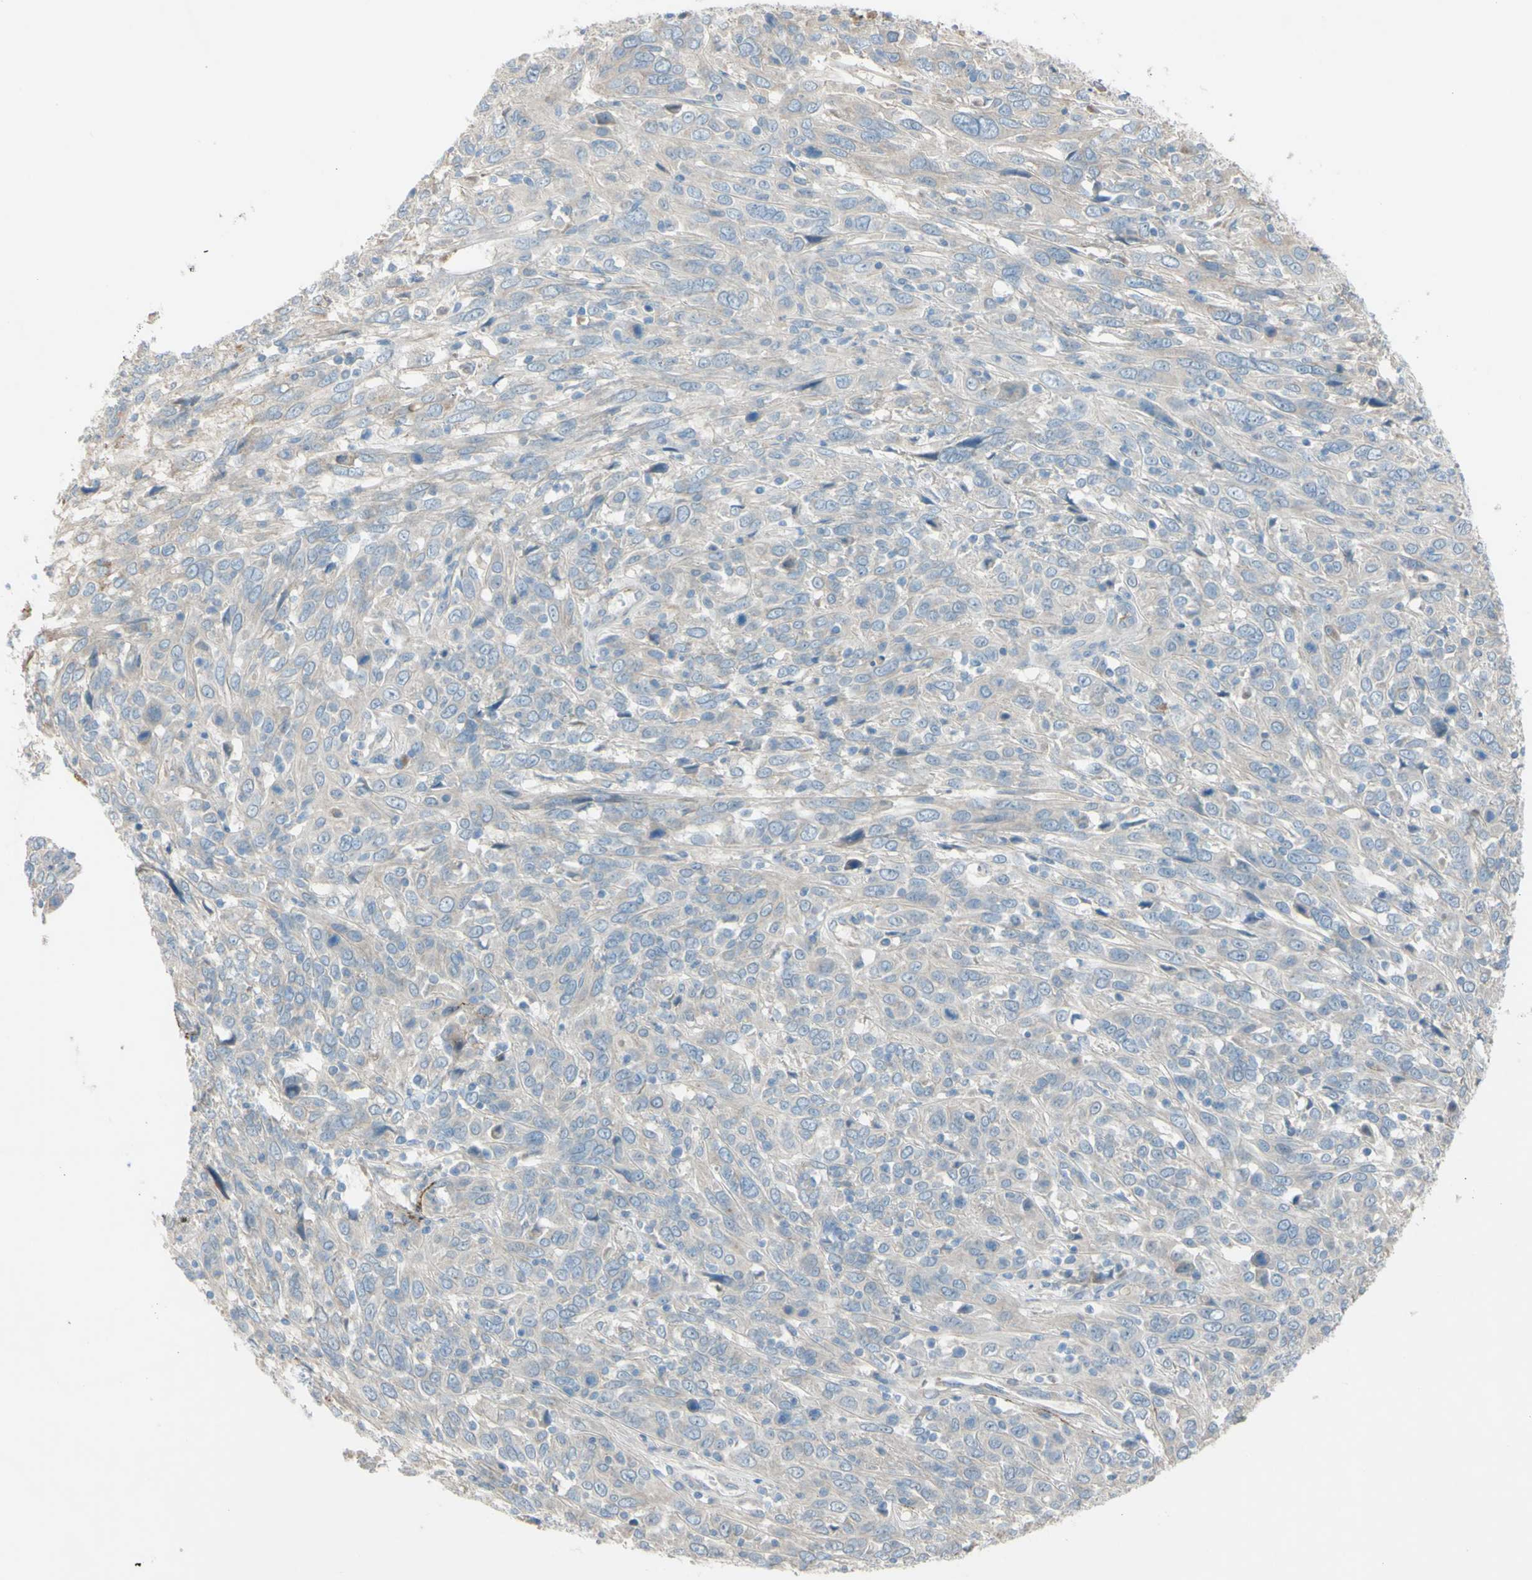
{"staining": {"intensity": "weak", "quantity": "<25%", "location": "cytoplasmic/membranous"}, "tissue": "cervical cancer", "cell_type": "Tumor cells", "image_type": "cancer", "snomed": [{"axis": "morphology", "description": "Squamous cell carcinoma, NOS"}, {"axis": "topography", "description": "Cervix"}], "caption": "Squamous cell carcinoma (cervical) was stained to show a protein in brown. There is no significant positivity in tumor cells.", "gene": "ATRN", "patient": {"sex": "female", "age": 46}}